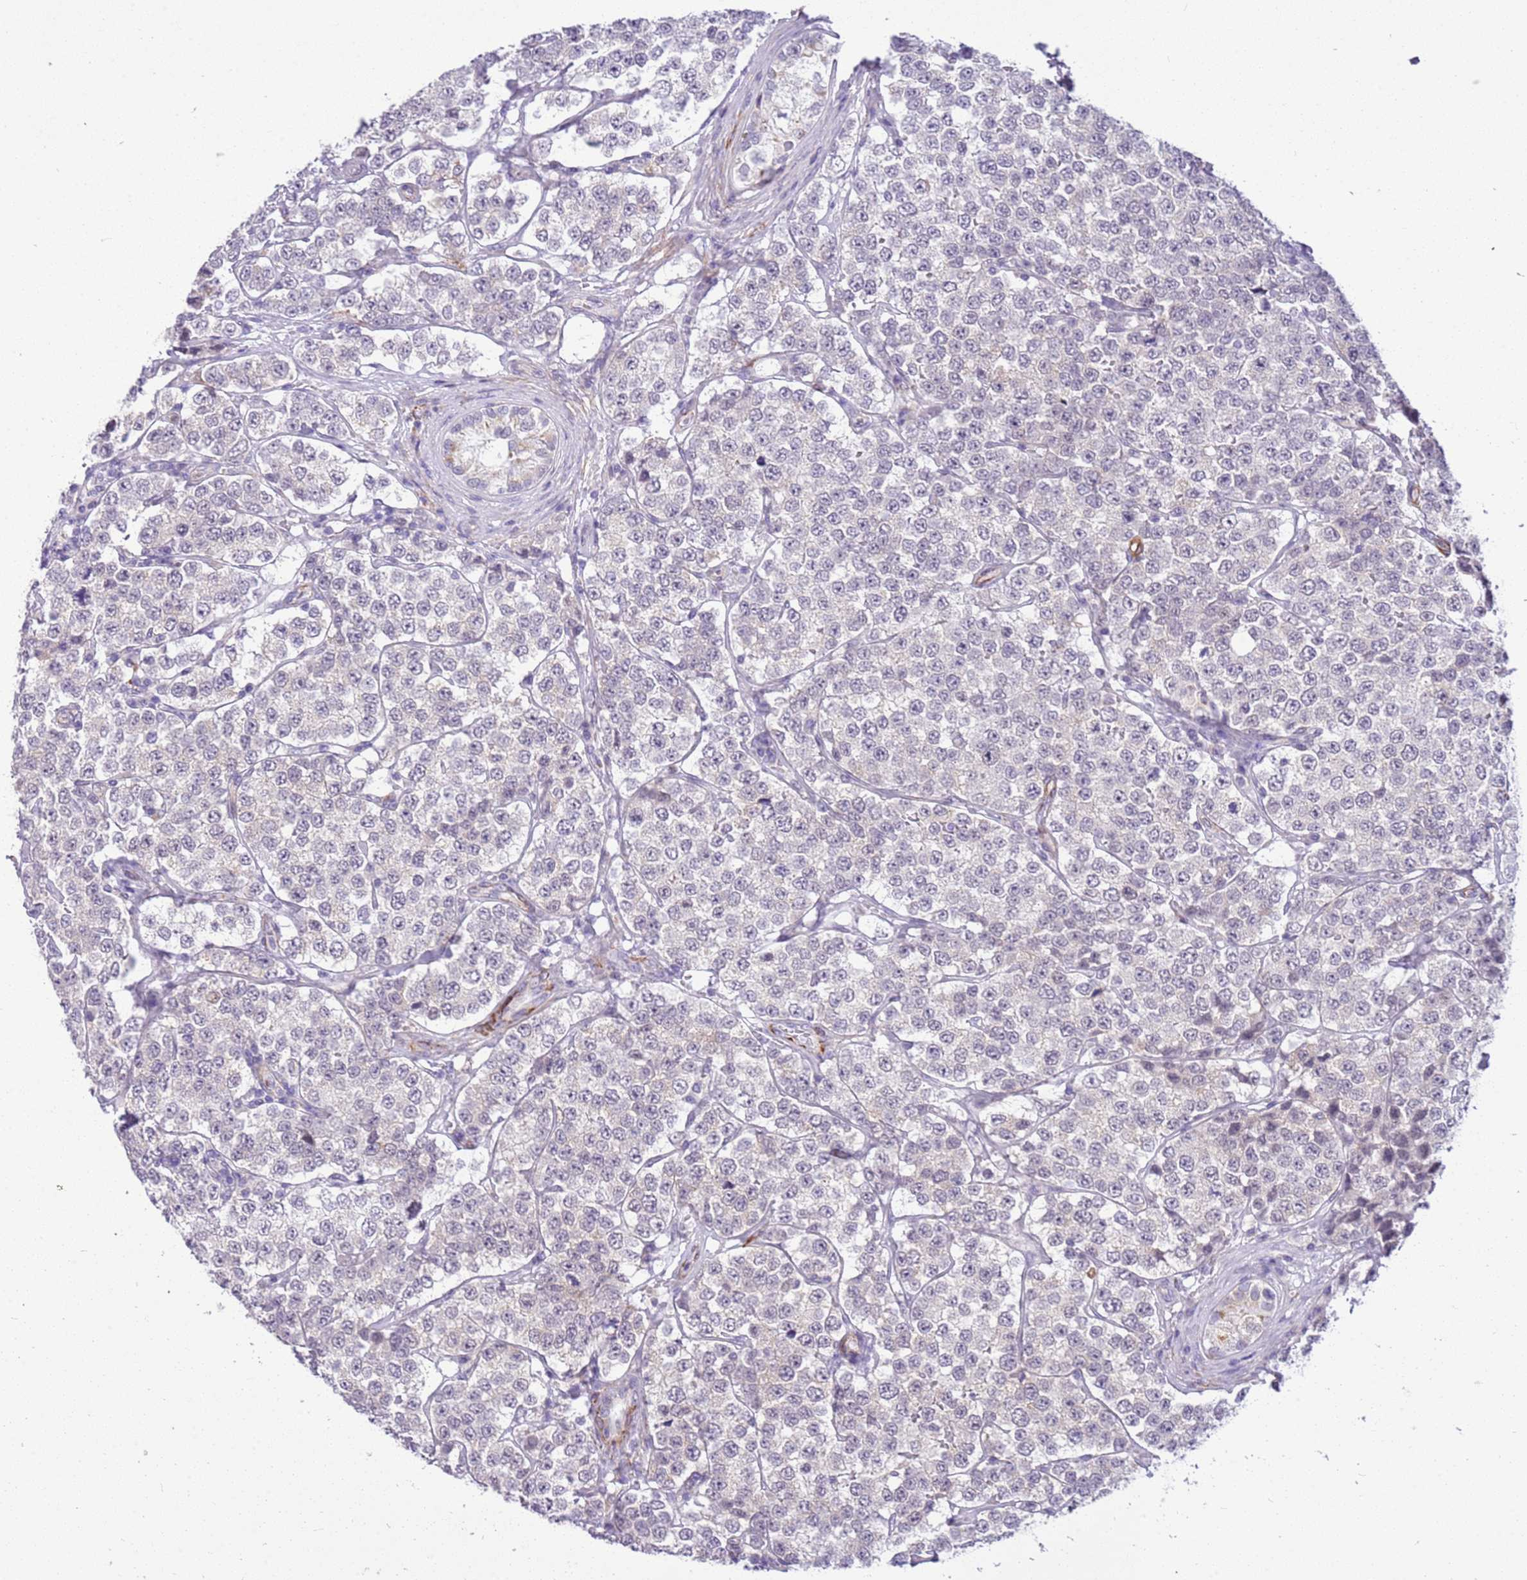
{"staining": {"intensity": "negative", "quantity": "none", "location": "none"}, "tissue": "testis cancer", "cell_type": "Tumor cells", "image_type": "cancer", "snomed": [{"axis": "morphology", "description": "Seminoma, NOS"}, {"axis": "topography", "description": "Testis"}], "caption": "There is no significant expression in tumor cells of testis cancer (seminoma). (Brightfield microscopy of DAB IHC at high magnification).", "gene": "SMIM4", "patient": {"sex": "male", "age": 34}}